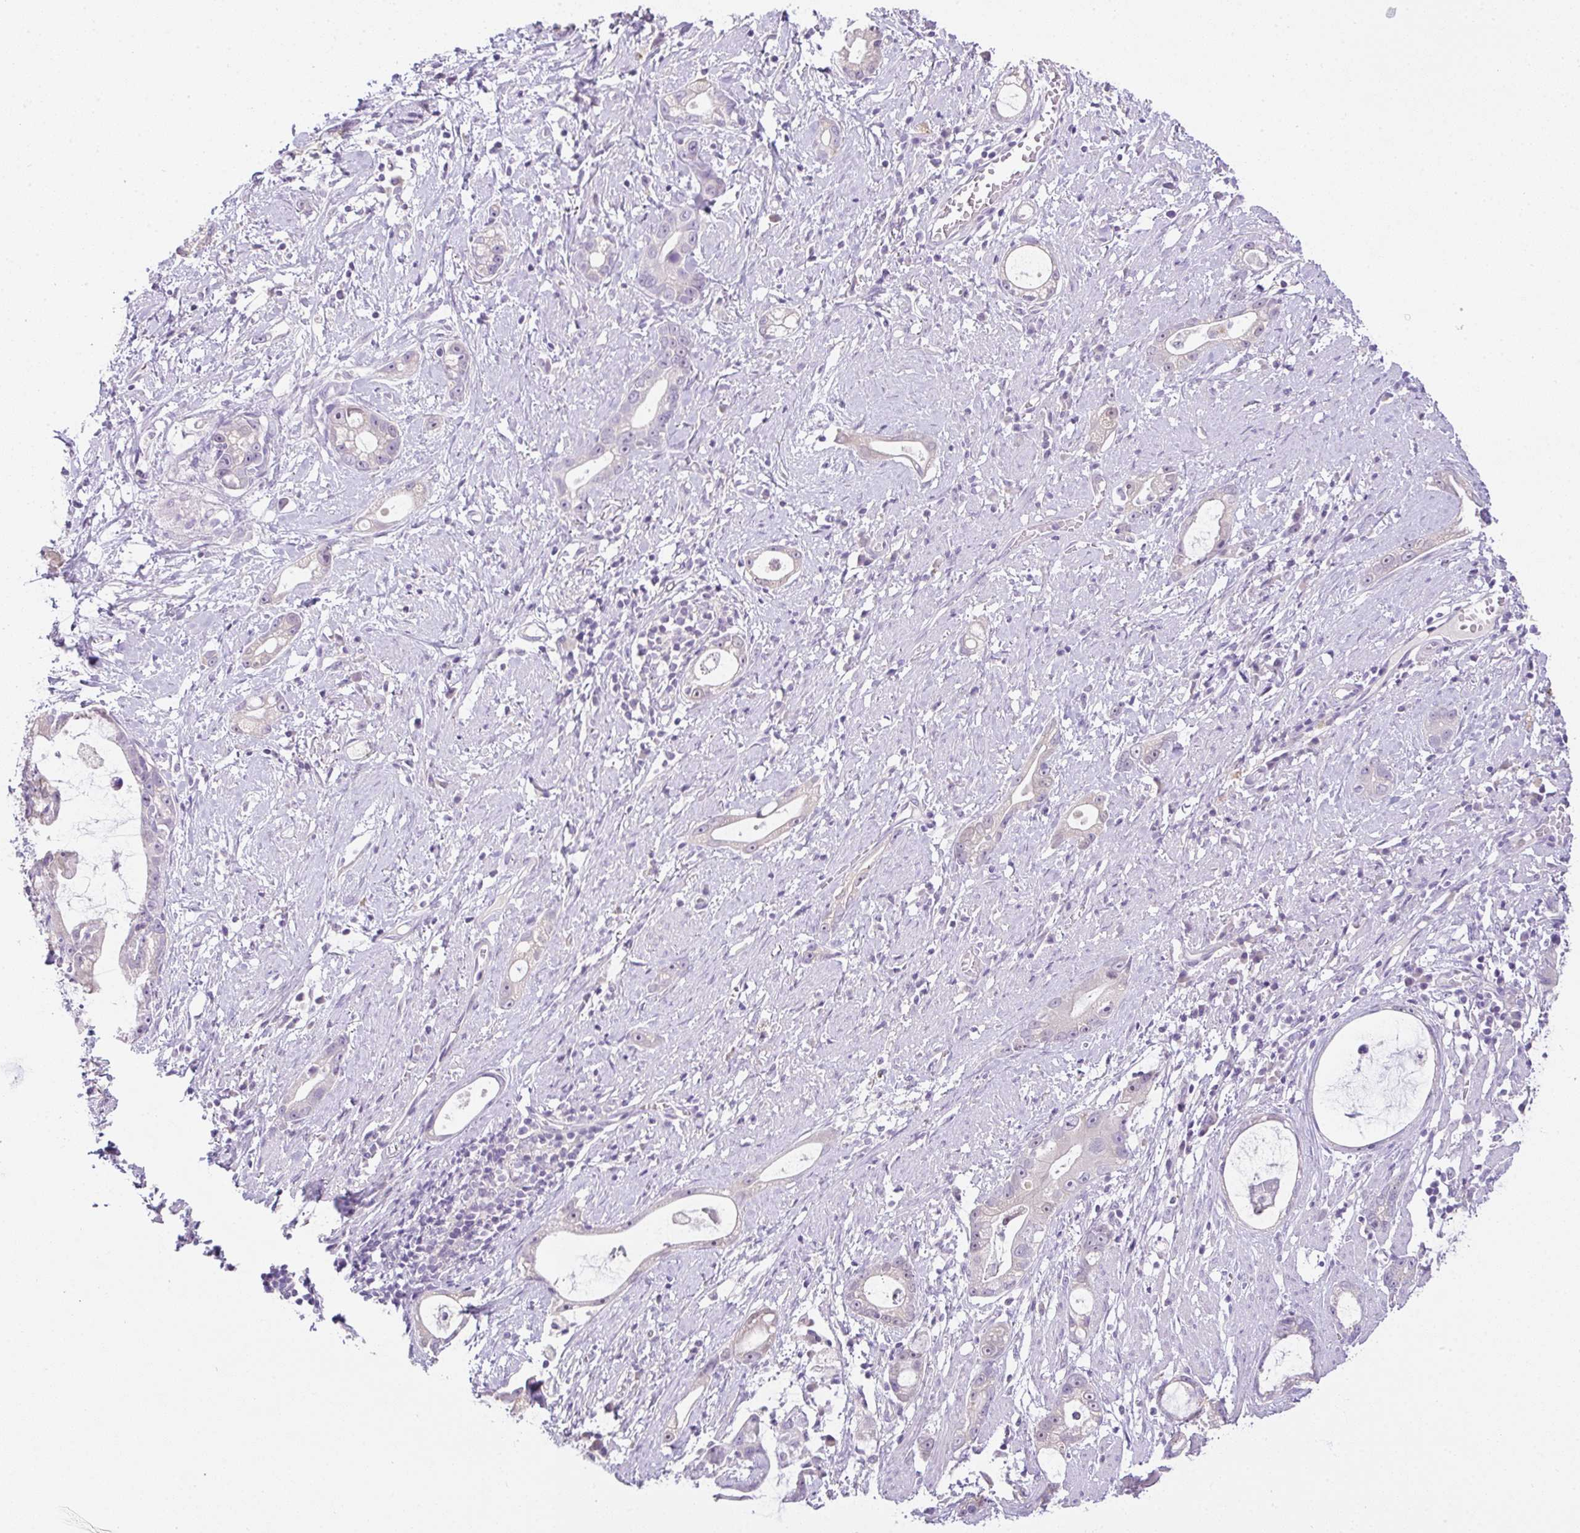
{"staining": {"intensity": "negative", "quantity": "none", "location": "none"}, "tissue": "stomach cancer", "cell_type": "Tumor cells", "image_type": "cancer", "snomed": [{"axis": "morphology", "description": "Adenocarcinoma, NOS"}, {"axis": "topography", "description": "Stomach"}], "caption": "Immunohistochemical staining of human stomach cancer (adenocarcinoma) exhibits no significant staining in tumor cells.", "gene": "CMPK1", "patient": {"sex": "male", "age": 55}}